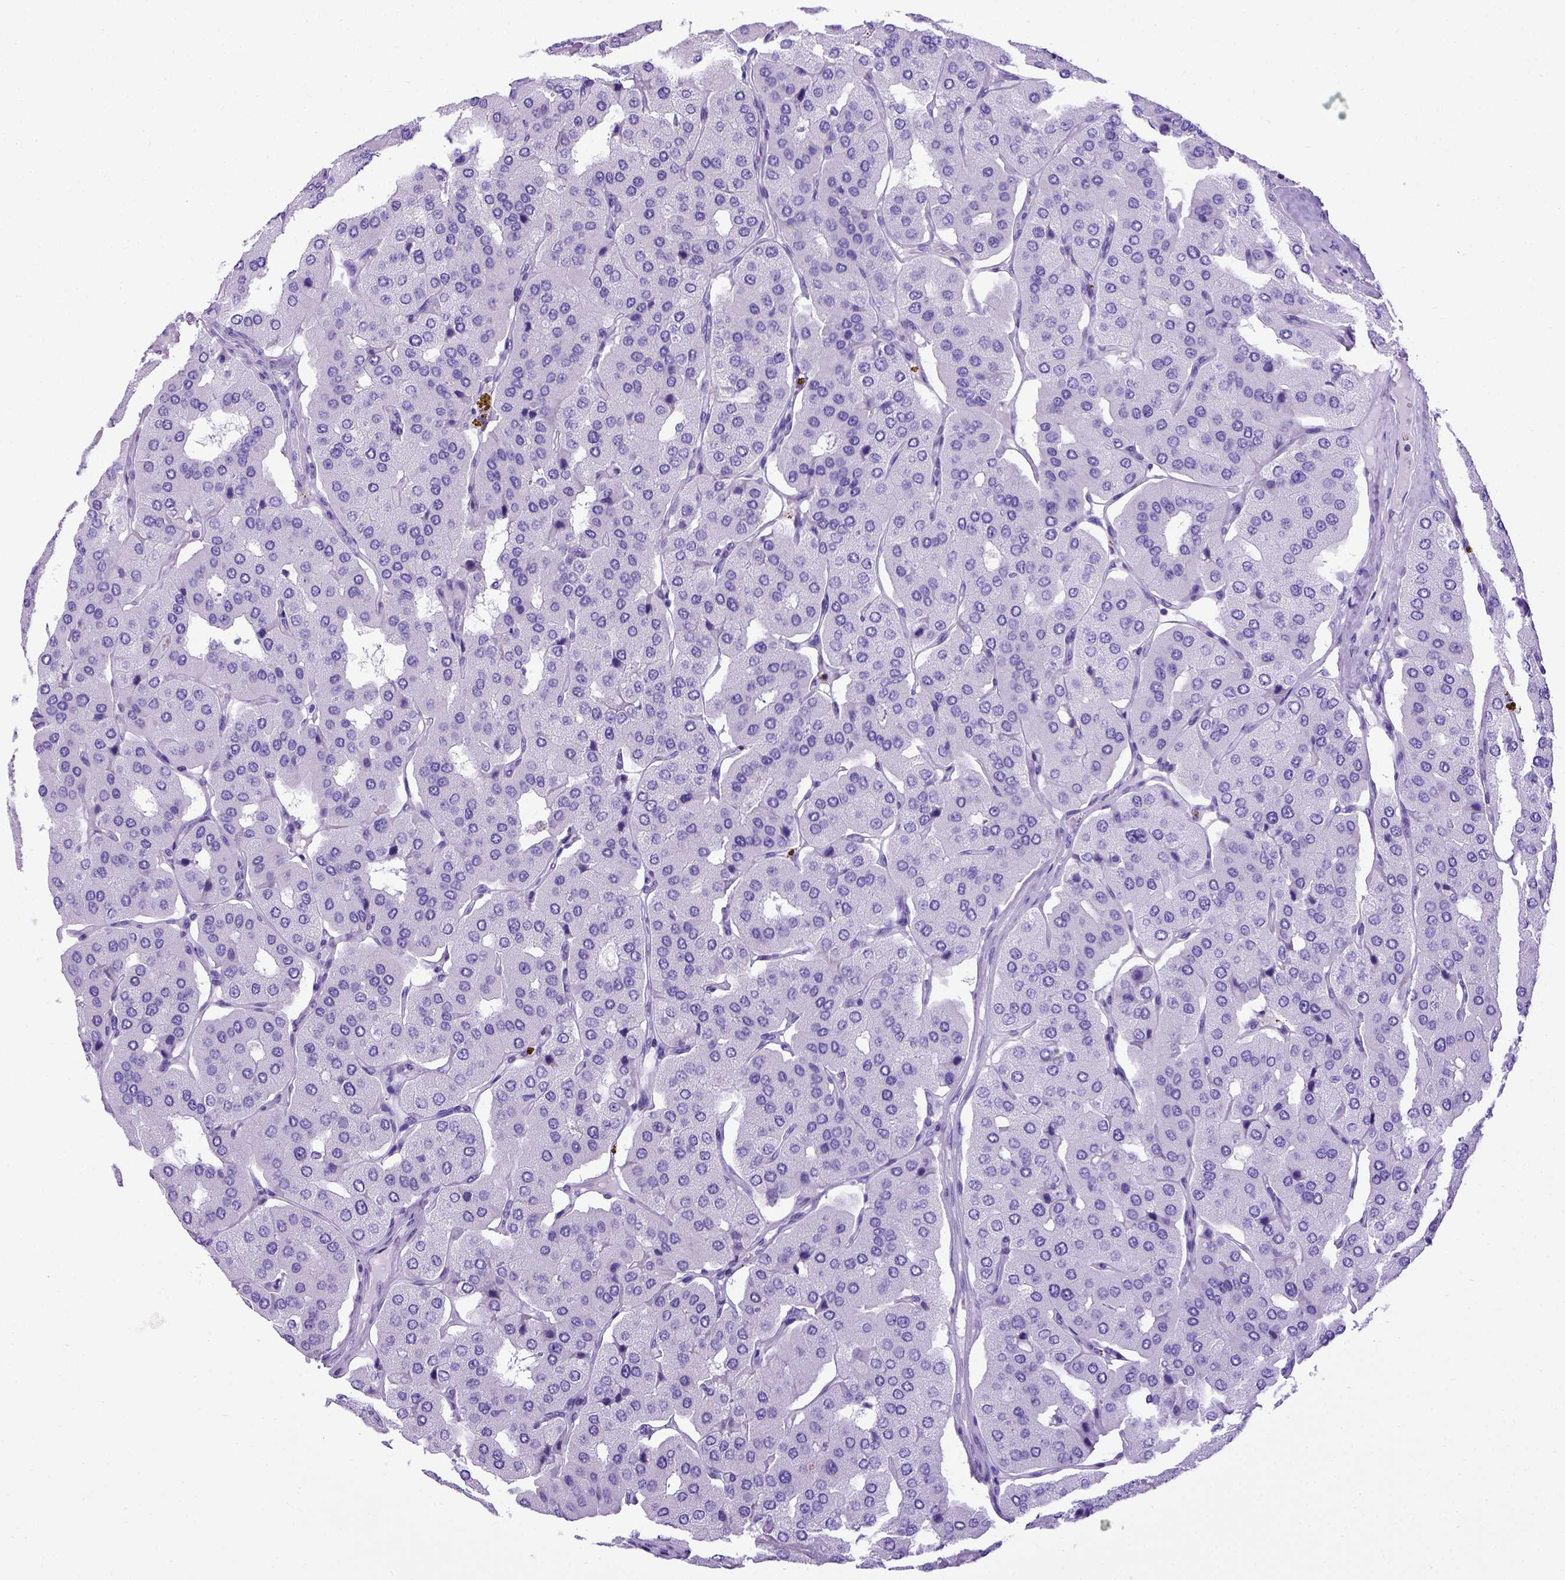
{"staining": {"intensity": "negative", "quantity": "none", "location": "none"}, "tissue": "parathyroid gland", "cell_type": "Glandular cells", "image_type": "normal", "snomed": [{"axis": "morphology", "description": "Normal tissue, NOS"}, {"axis": "morphology", "description": "Adenoma, NOS"}, {"axis": "topography", "description": "Parathyroid gland"}], "caption": "The micrograph reveals no significant positivity in glandular cells of parathyroid gland. (Brightfield microscopy of DAB immunohistochemistry at high magnification).", "gene": "MEOX2", "patient": {"sex": "female", "age": 86}}